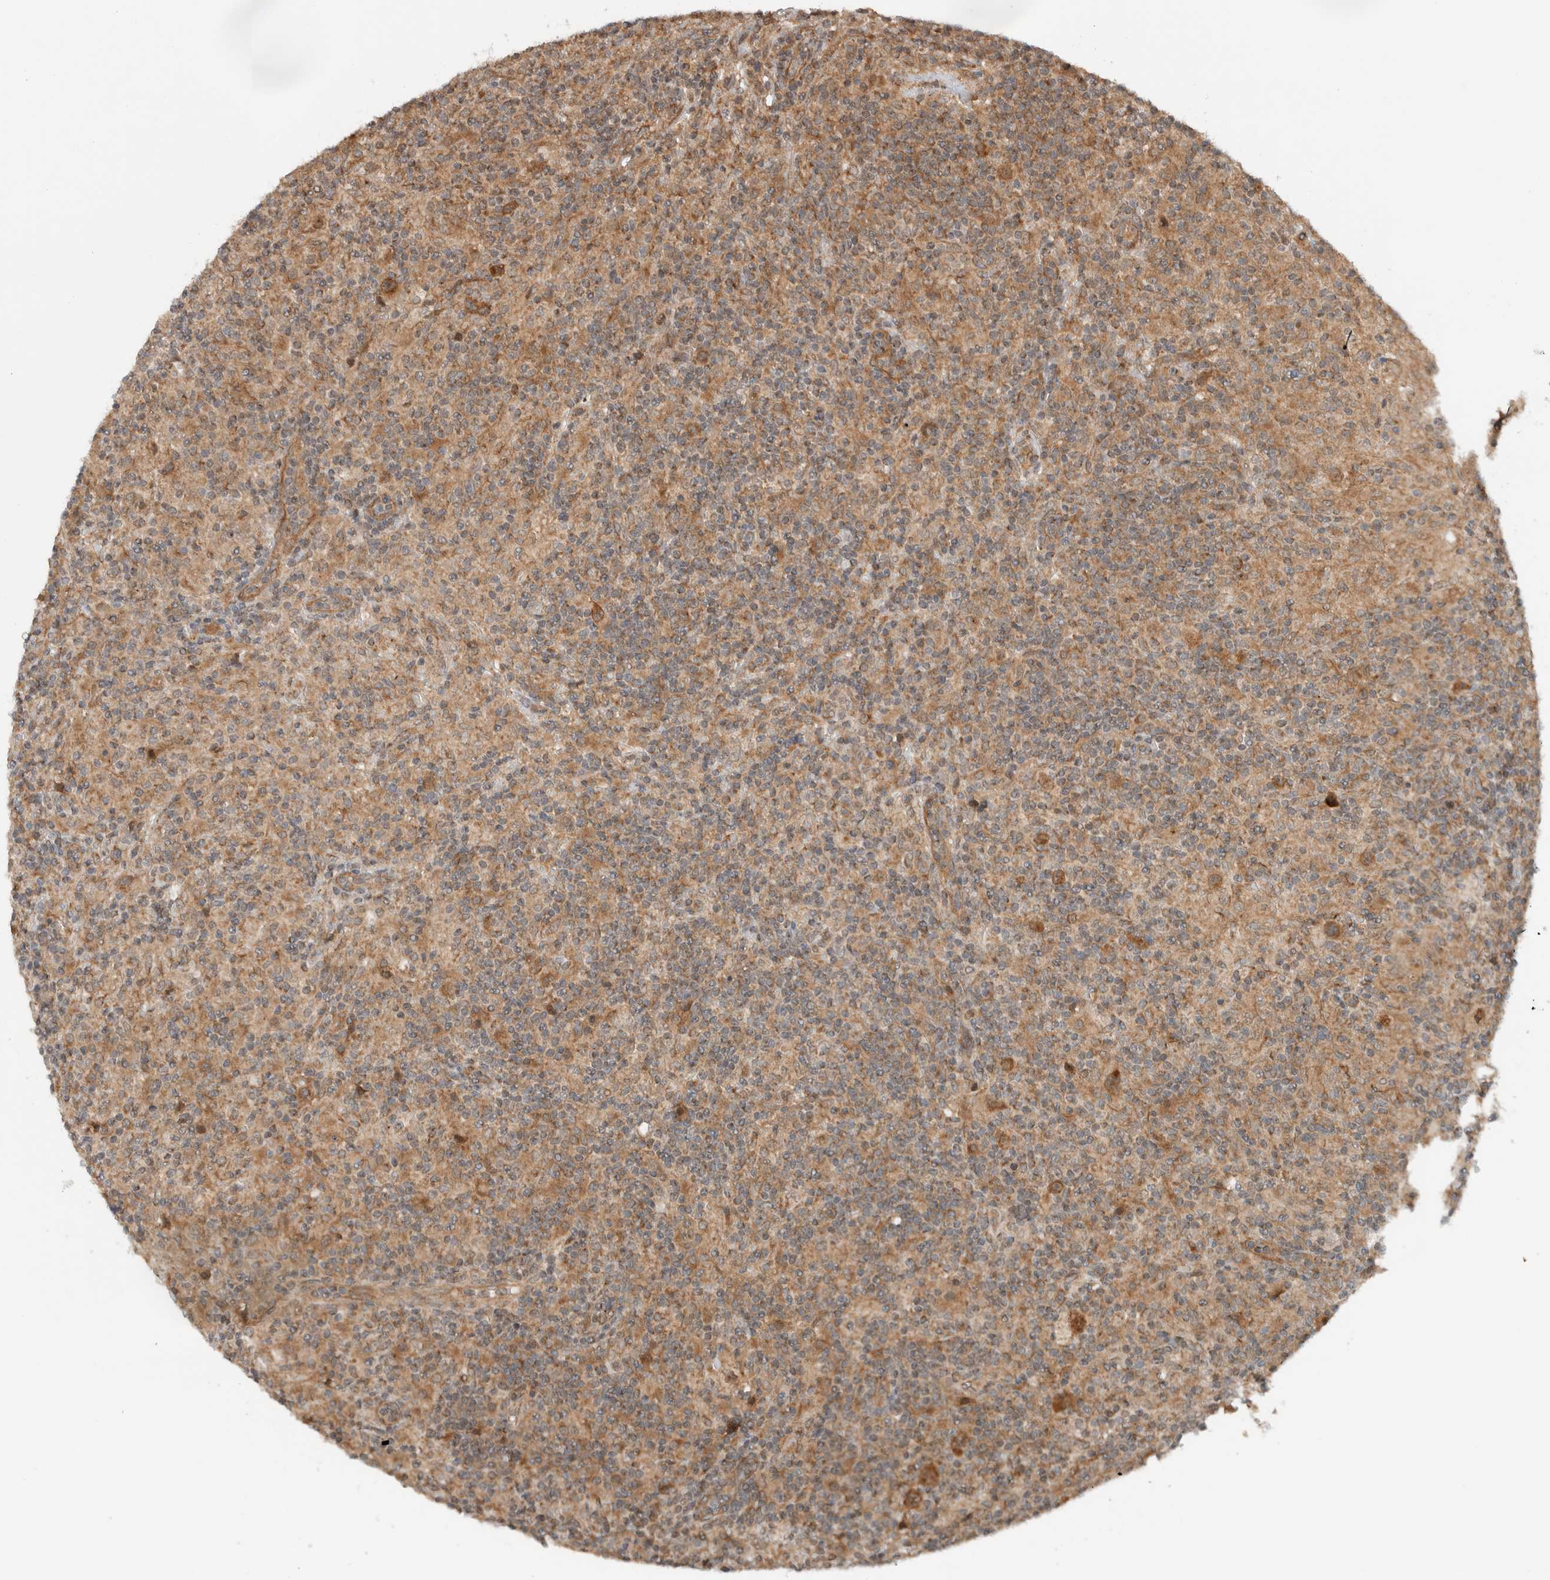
{"staining": {"intensity": "moderate", "quantity": ">75%", "location": "cytoplasmic/membranous"}, "tissue": "lymphoma", "cell_type": "Tumor cells", "image_type": "cancer", "snomed": [{"axis": "morphology", "description": "Hodgkin's disease, NOS"}, {"axis": "topography", "description": "Lymph node"}], "caption": "This photomicrograph reveals lymphoma stained with immunohistochemistry to label a protein in brown. The cytoplasmic/membranous of tumor cells show moderate positivity for the protein. Nuclei are counter-stained blue.", "gene": "KLHL6", "patient": {"sex": "male", "age": 70}}